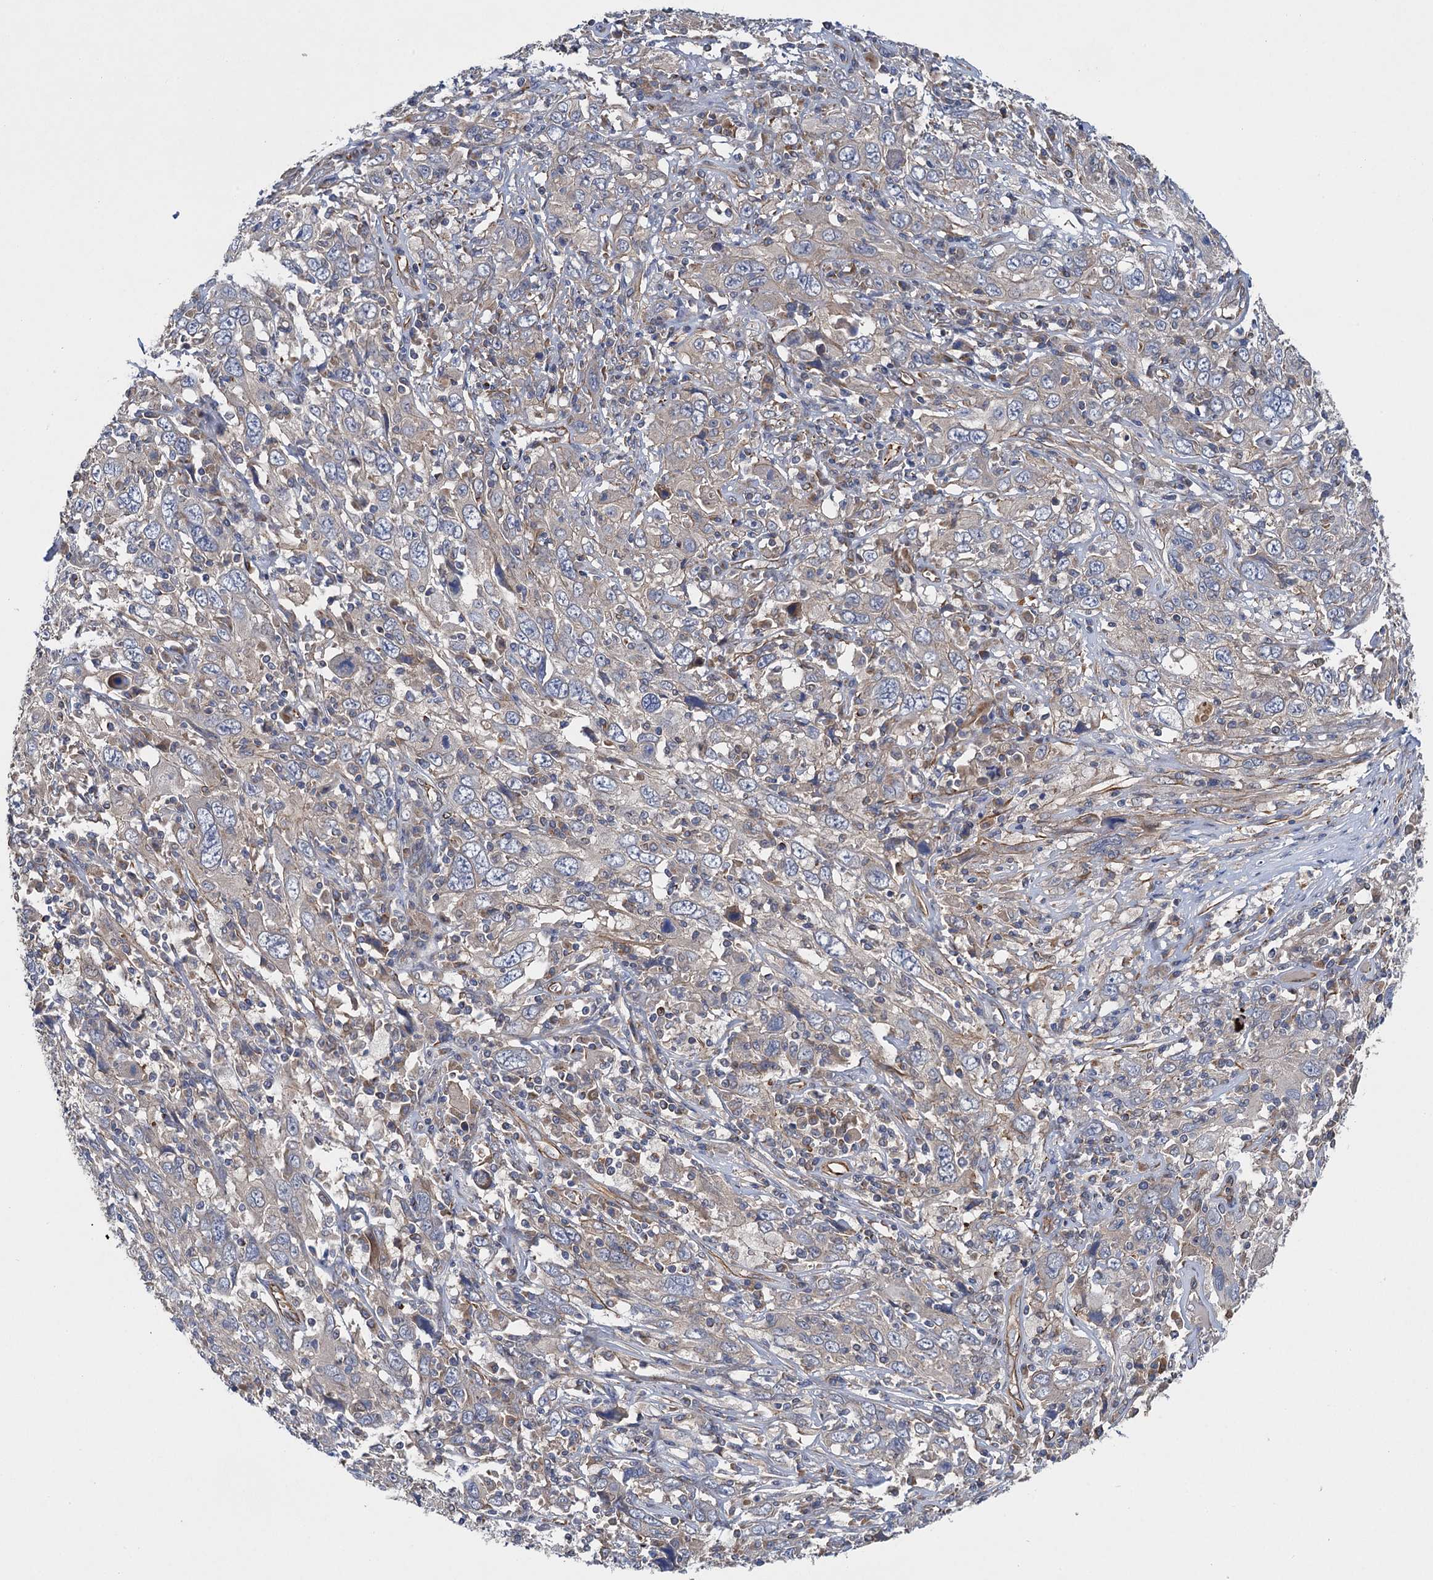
{"staining": {"intensity": "negative", "quantity": "none", "location": "none"}, "tissue": "cervical cancer", "cell_type": "Tumor cells", "image_type": "cancer", "snomed": [{"axis": "morphology", "description": "Squamous cell carcinoma, NOS"}, {"axis": "topography", "description": "Cervix"}], "caption": "Tumor cells show no significant protein staining in squamous cell carcinoma (cervical).", "gene": "PJA2", "patient": {"sex": "female", "age": 46}}